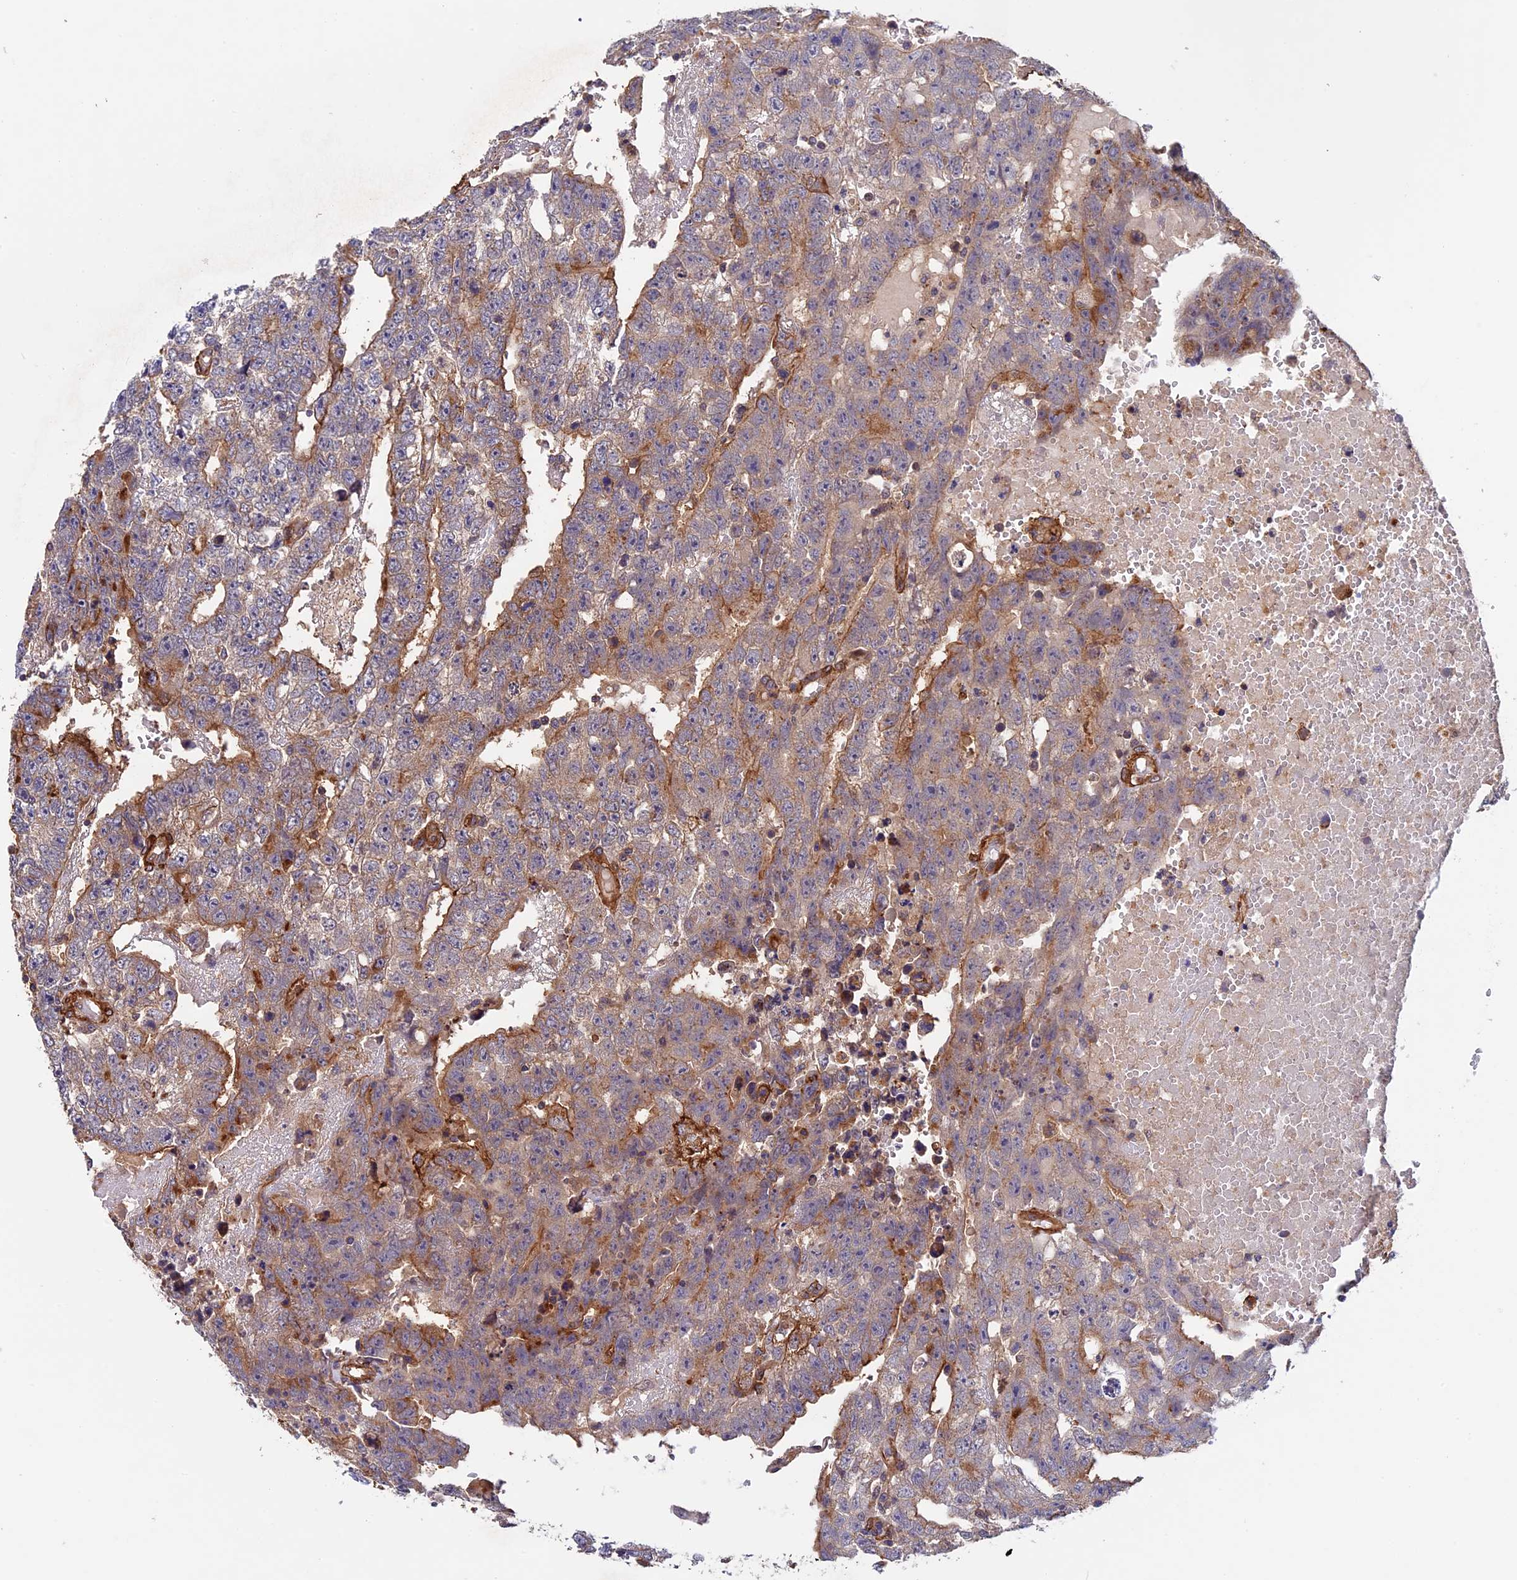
{"staining": {"intensity": "moderate", "quantity": "<25%", "location": "cytoplasmic/membranous"}, "tissue": "testis cancer", "cell_type": "Tumor cells", "image_type": "cancer", "snomed": [{"axis": "morphology", "description": "Carcinoma, Embryonal, NOS"}, {"axis": "topography", "description": "Testis"}], "caption": "This micrograph demonstrates embryonal carcinoma (testis) stained with immunohistochemistry to label a protein in brown. The cytoplasmic/membranous of tumor cells show moderate positivity for the protein. Nuclei are counter-stained blue.", "gene": "SLC9A5", "patient": {"sex": "male", "age": 25}}